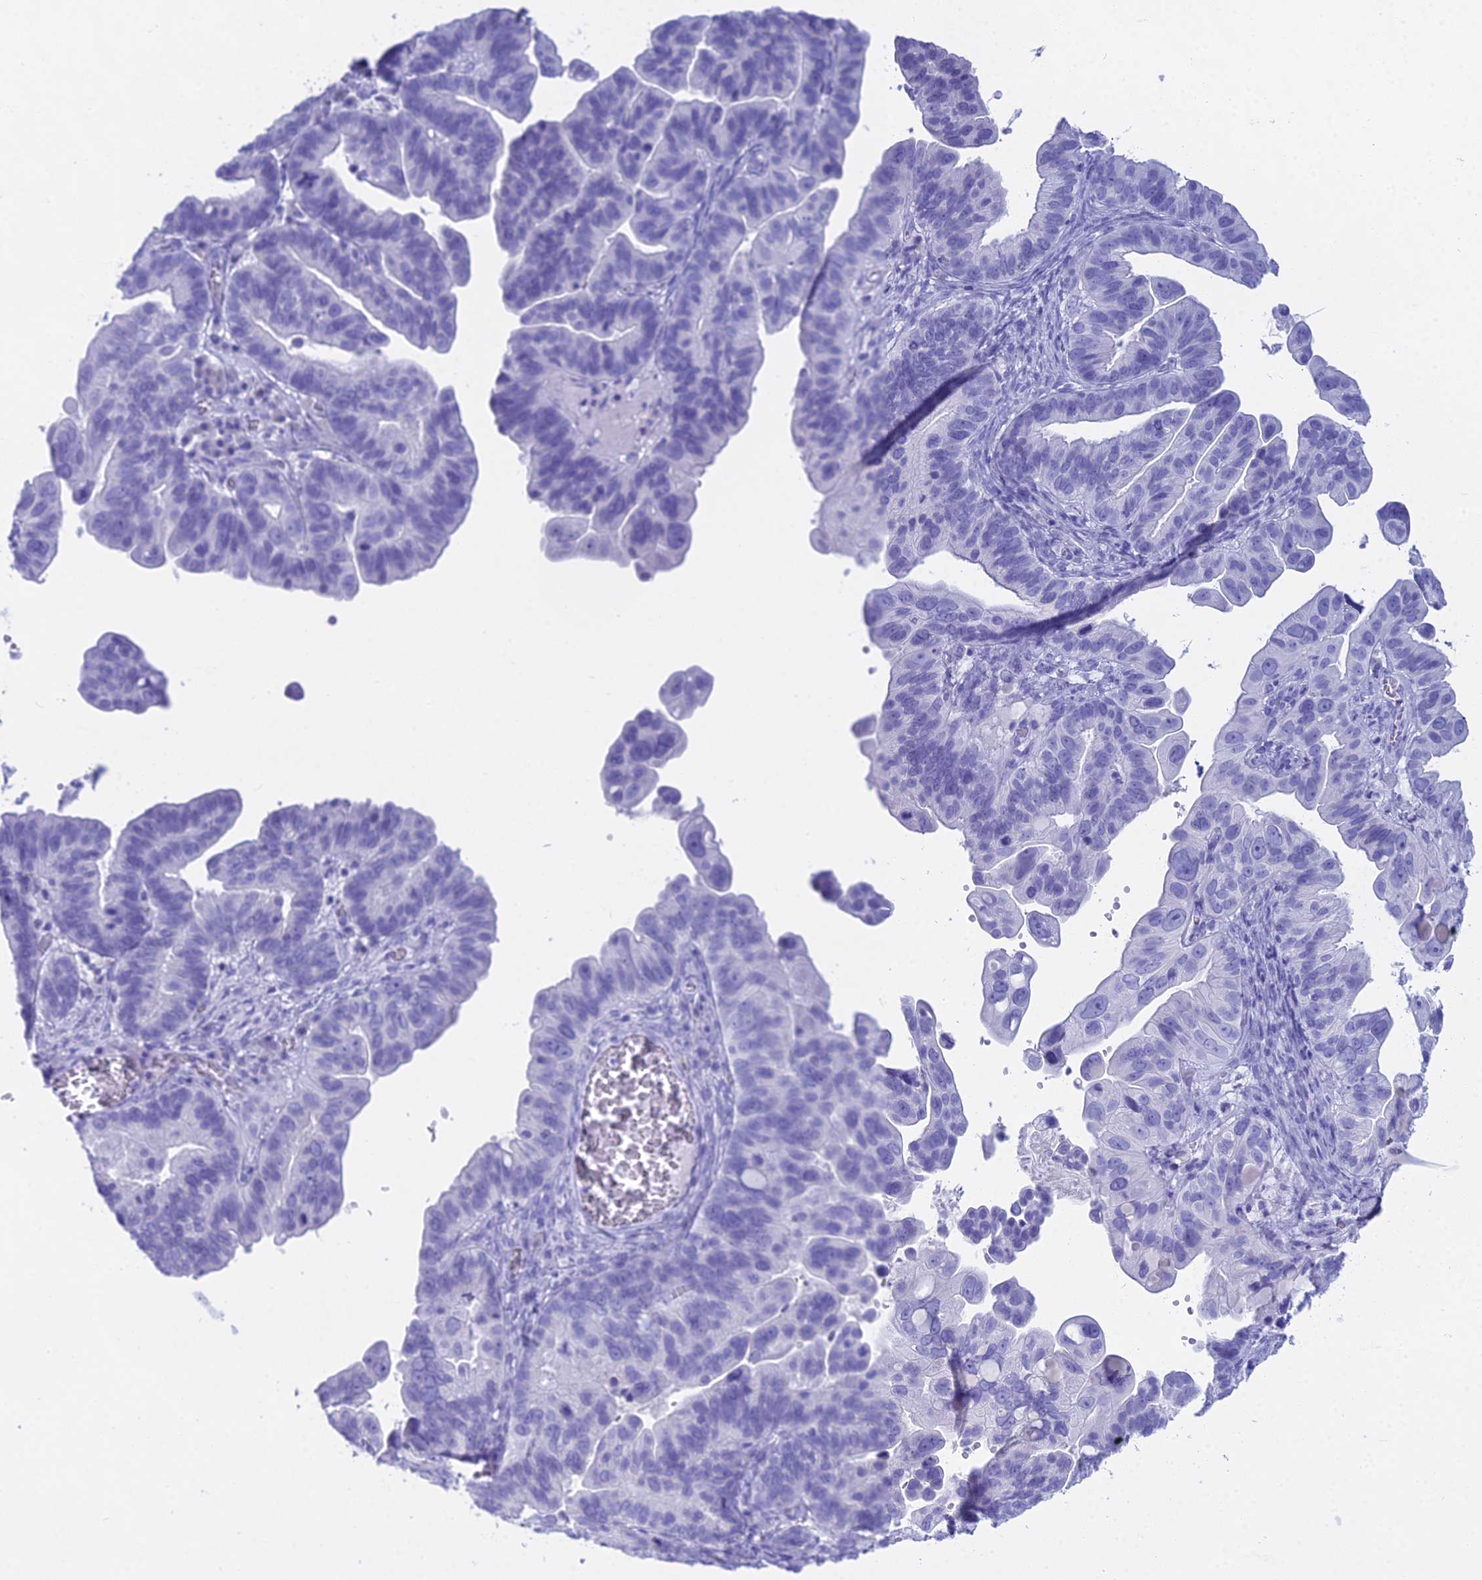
{"staining": {"intensity": "negative", "quantity": "none", "location": "none"}, "tissue": "ovarian cancer", "cell_type": "Tumor cells", "image_type": "cancer", "snomed": [{"axis": "morphology", "description": "Cystadenocarcinoma, serous, NOS"}, {"axis": "topography", "description": "Ovary"}], "caption": "This is a micrograph of immunohistochemistry (IHC) staining of serous cystadenocarcinoma (ovarian), which shows no staining in tumor cells.", "gene": "CGB2", "patient": {"sex": "female", "age": 56}}